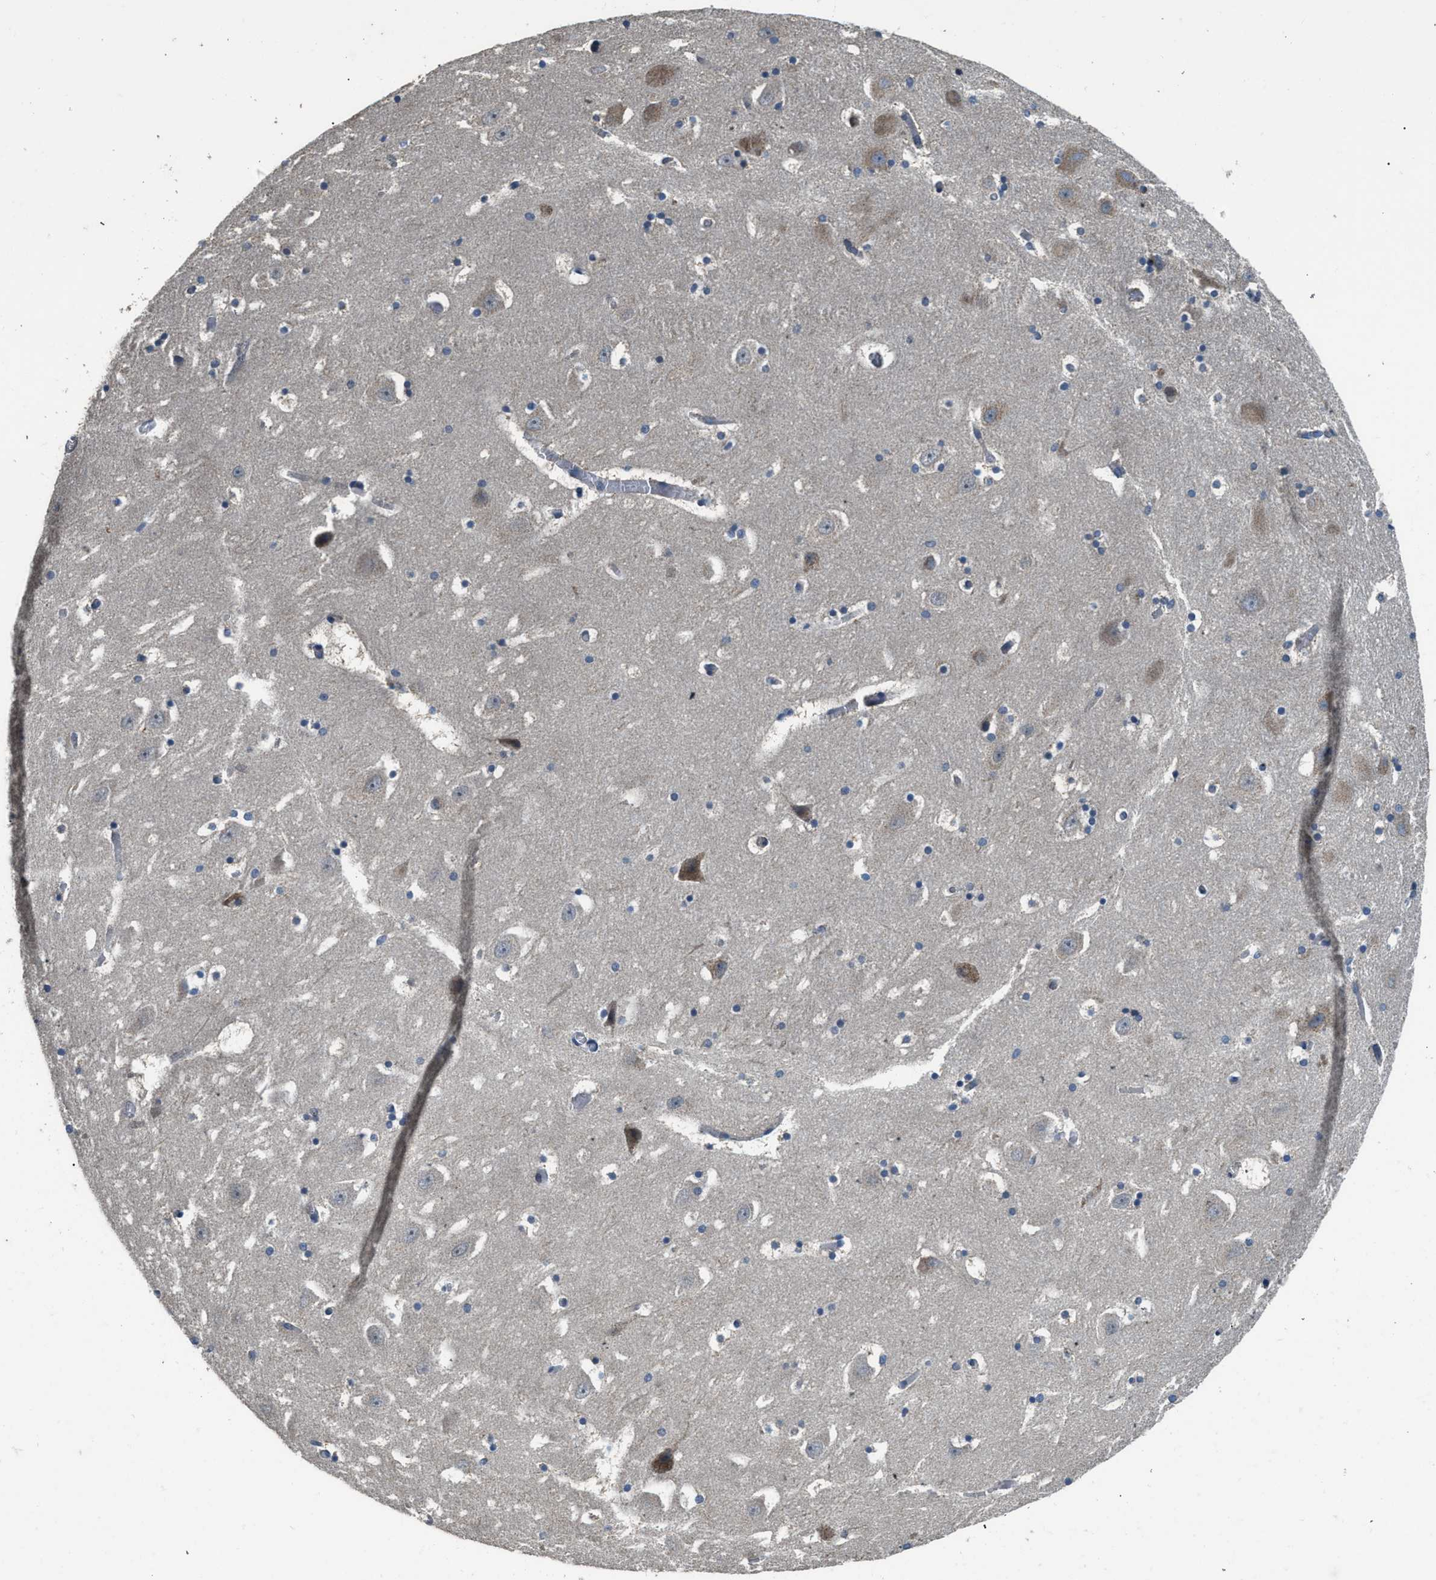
{"staining": {"intensity": "weak", "quantity": "<25%", "location": "cytoplasmic/membranous"}, "tissue": "hippocampus", "cell_type": "Glial cells", "image_type": "normal", "snomed": [{"axis": "morphology", "description": "Normal tissue, NOS"}, {"axis": "topography", "description": "Hippocampus"}], "caption": "Glial cells are negative for protein expression in normal human hippocampus. (Stains: DAB IHC with hematoxylin counter stain, Microscopy: brightfield microscopy at high magnification).", "gene": "SSH2", "patient": {"sex": "male", "age": 45}}